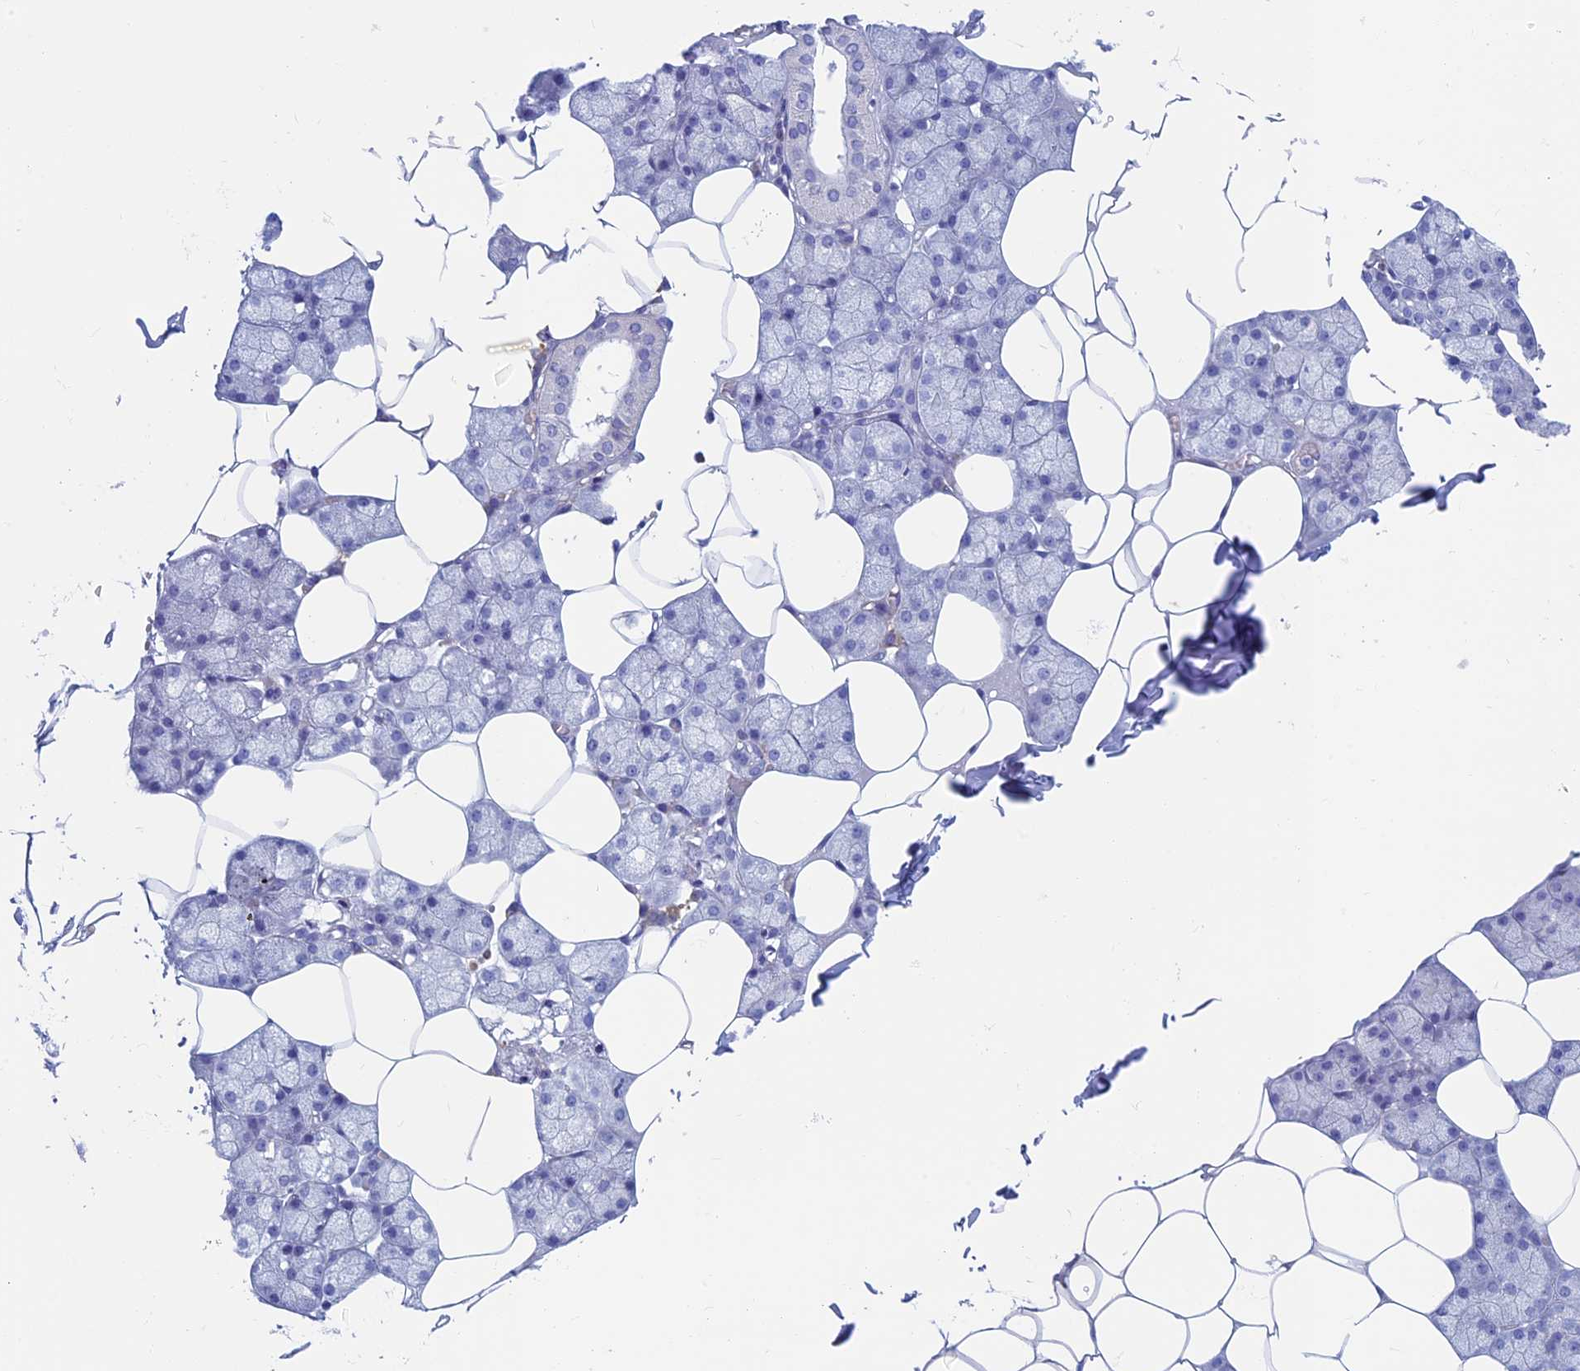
{"staining": {"intensity": "negative", "quantity": "none", "location": "none"}, "tissue": "salivary gland", "cell_type": "Glandular cells", "image_type": "normal", "snomed": [{"axis": "morphology", "description": "Normal tissue, NOS"}, {"axis": "topography", "description": "Salivary gland"}], "caption": "Immunohistochemistry (IHC) of benign salivary gland demonstrates no staining in glandular cells. Brightfield microscopy of IHC stained with DAB (brown) and hematoxylin (blue), captured at high magnification.", "gene": "MAGEB6", "patient": {"sex": "male", "age": 62}}